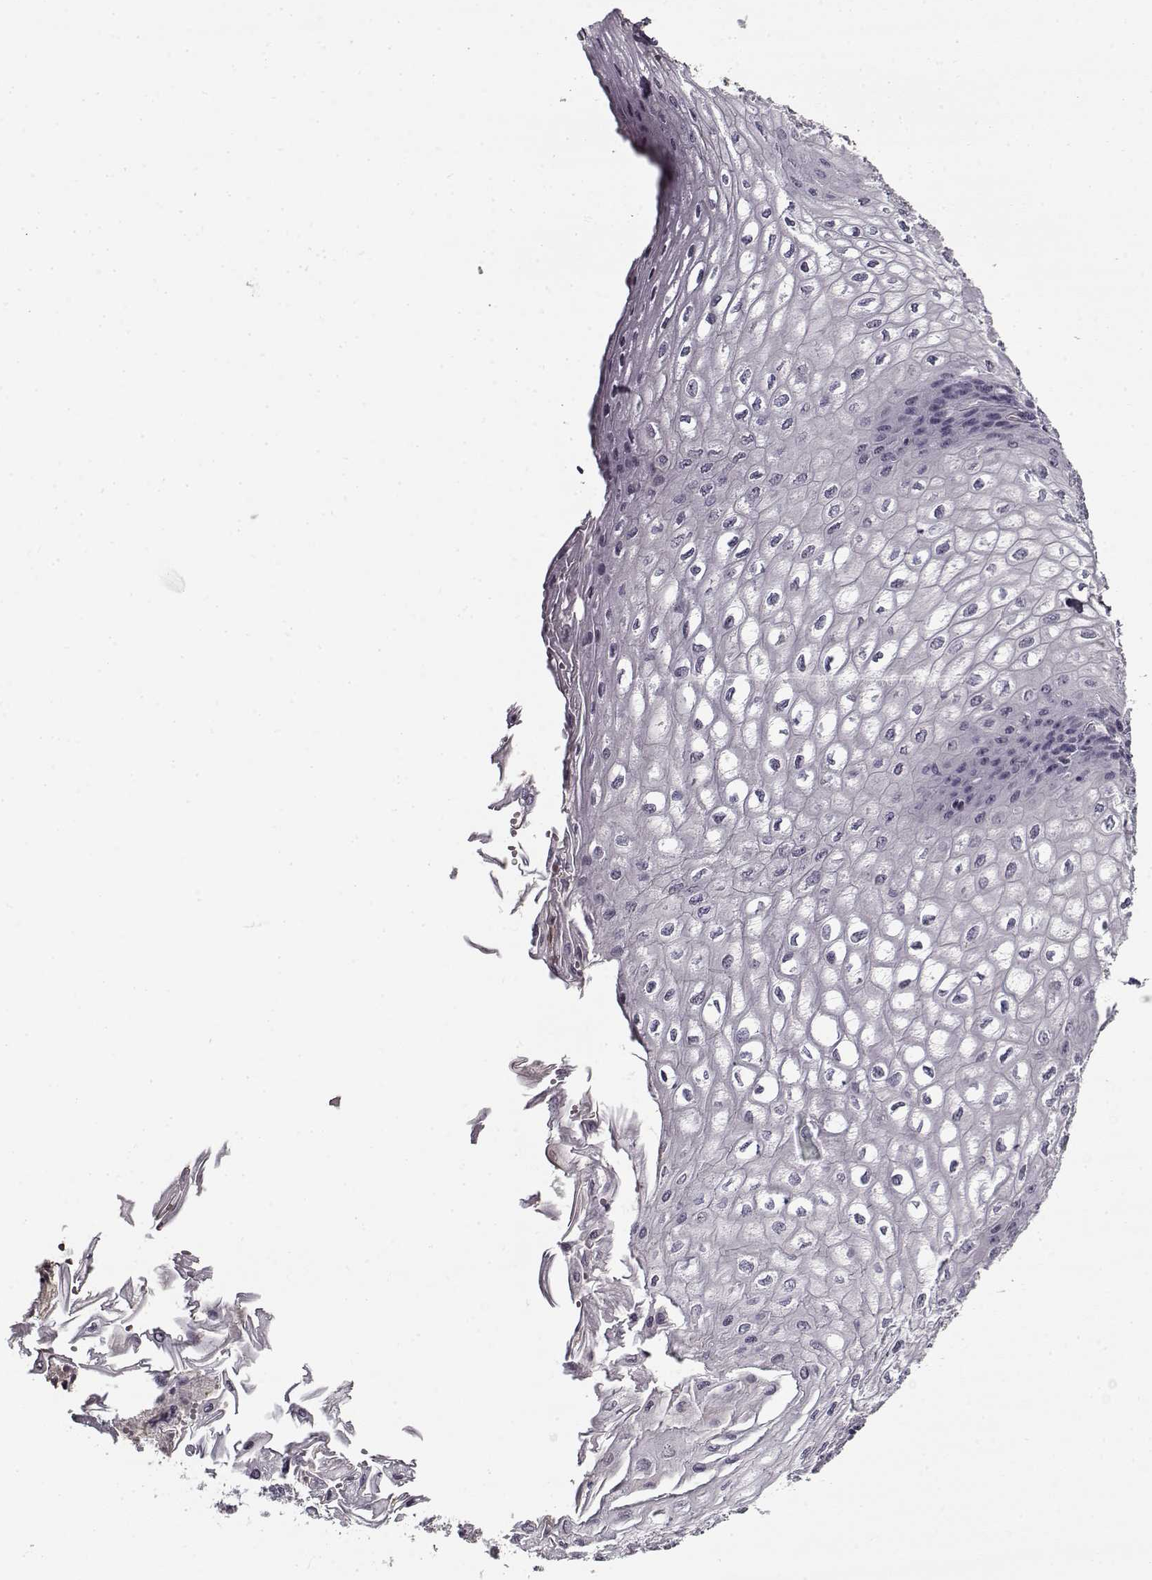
{"staining": {"intensity": "negative", "quantity": "none", "location": "none"}, "tissue": "esophagus", "cell_type": "Squamous epithelial cells", "image_type": "normal", "snomed": [{"axis": "morphology", "description": "Normal tissue, NOS"}, {"axis": "topography", "description": "Esophagus"}], "caption": "IHC micrograph of unremarkable esophagus: human esophagus stained with DAB (3,3'-diaminobenzidine) exhibits no significant protein expression in squamous epithelial cells.", "gene": "SNCA", "patient": {"sex": "male", "age": 58}}